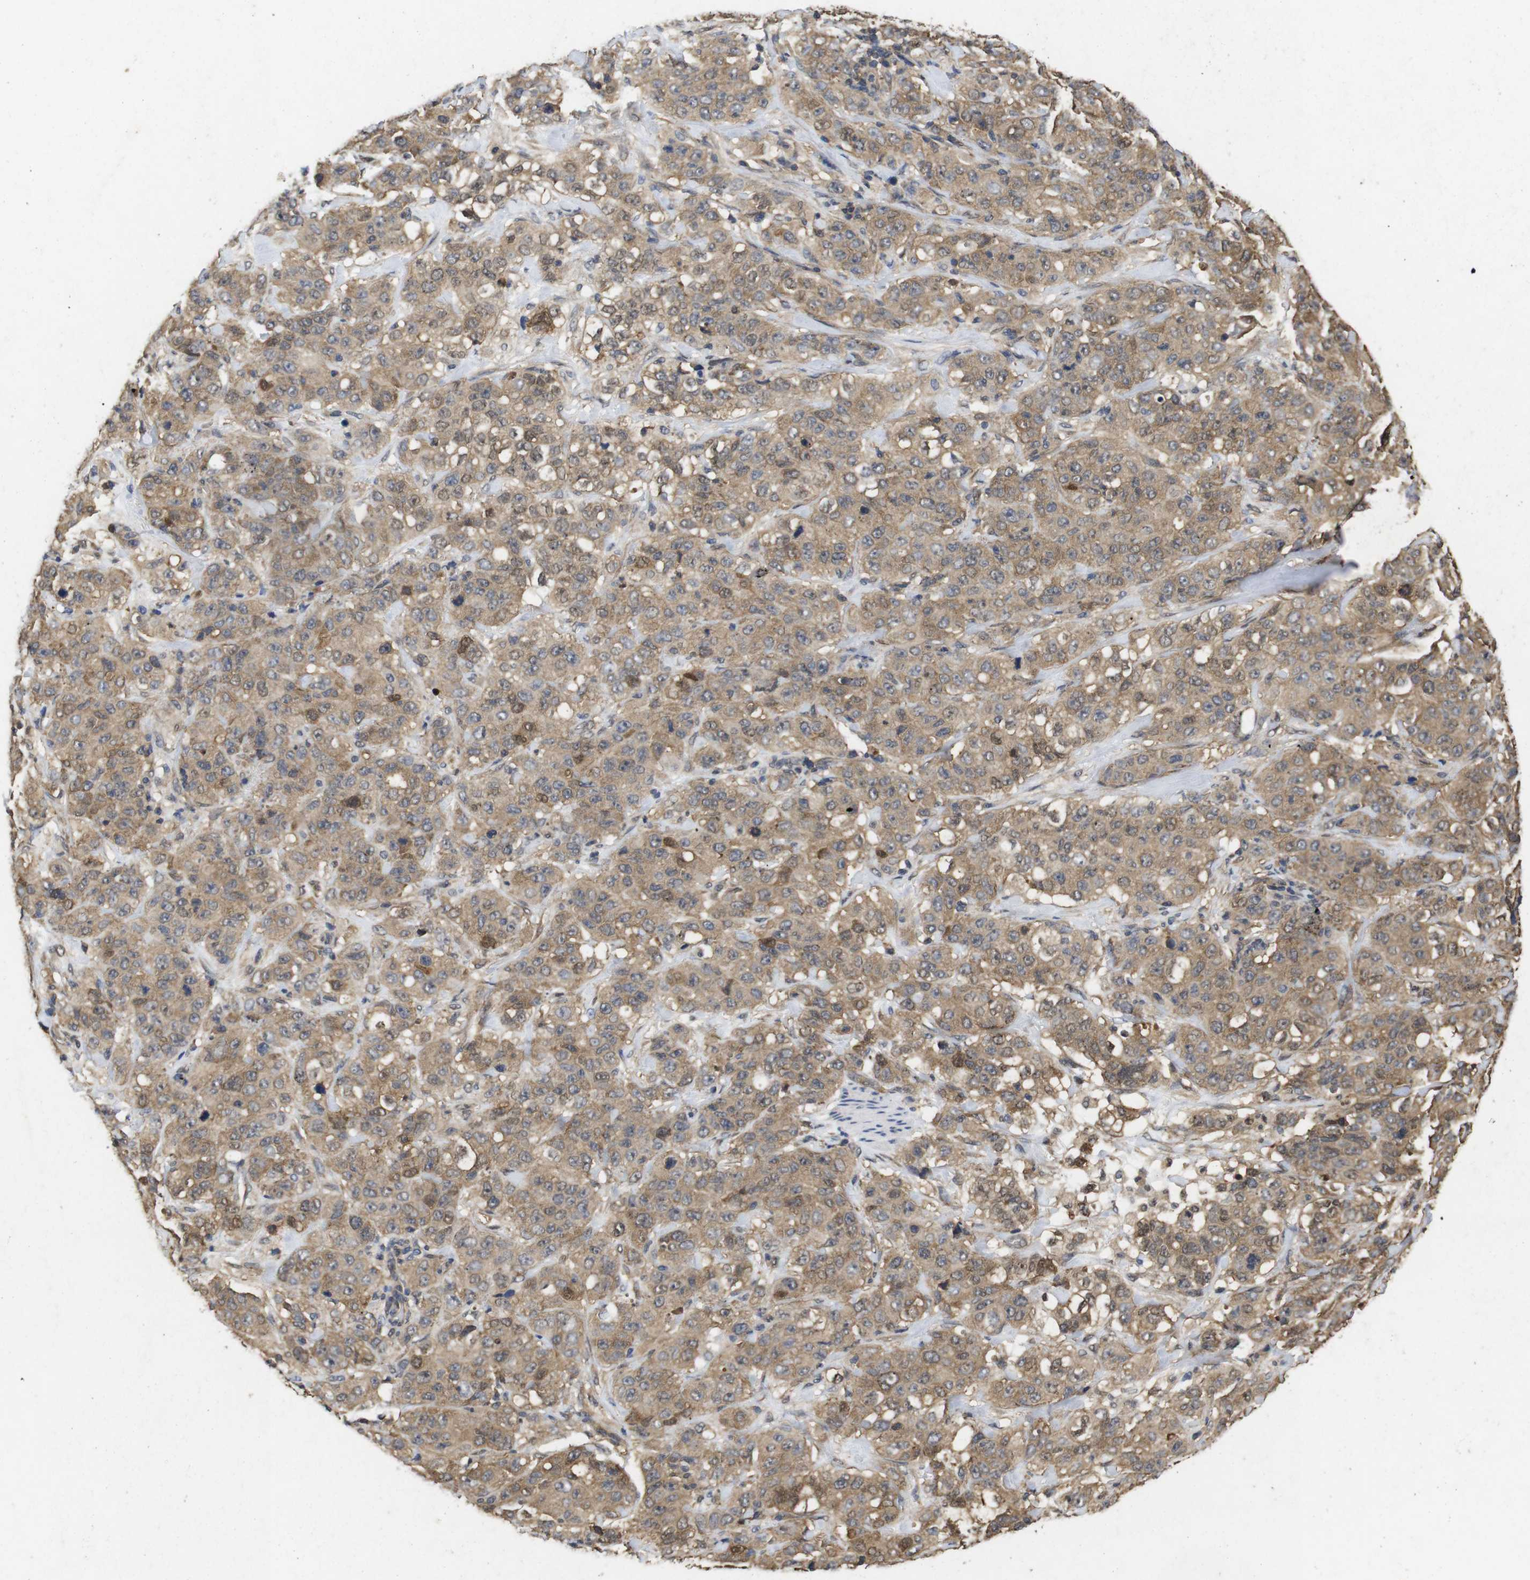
{"staining": {"intensity": "moderate", "quantity": ">75%", "location": "cytoplasmic/membranous"}, "tissue": "stomach cancer", "cell_type": "Tumor cells", "image_type": "cancer", "snomed": [{"axis": "morphology", "description": "Adenocarcinoma, NOS"}, {"axis": "topography", "description": "Stomach"}], "caption": "Immunohistochemical staining of stomach adenocarcinoma displays medium levels of moderate cytoplasmic/membranous staining in about >75% of tumor cells. (Brightfield microscopy of DAB IHC at high magnification).", "gene": "SUMO3", "patient": {"sex": "male", "age": 48}}